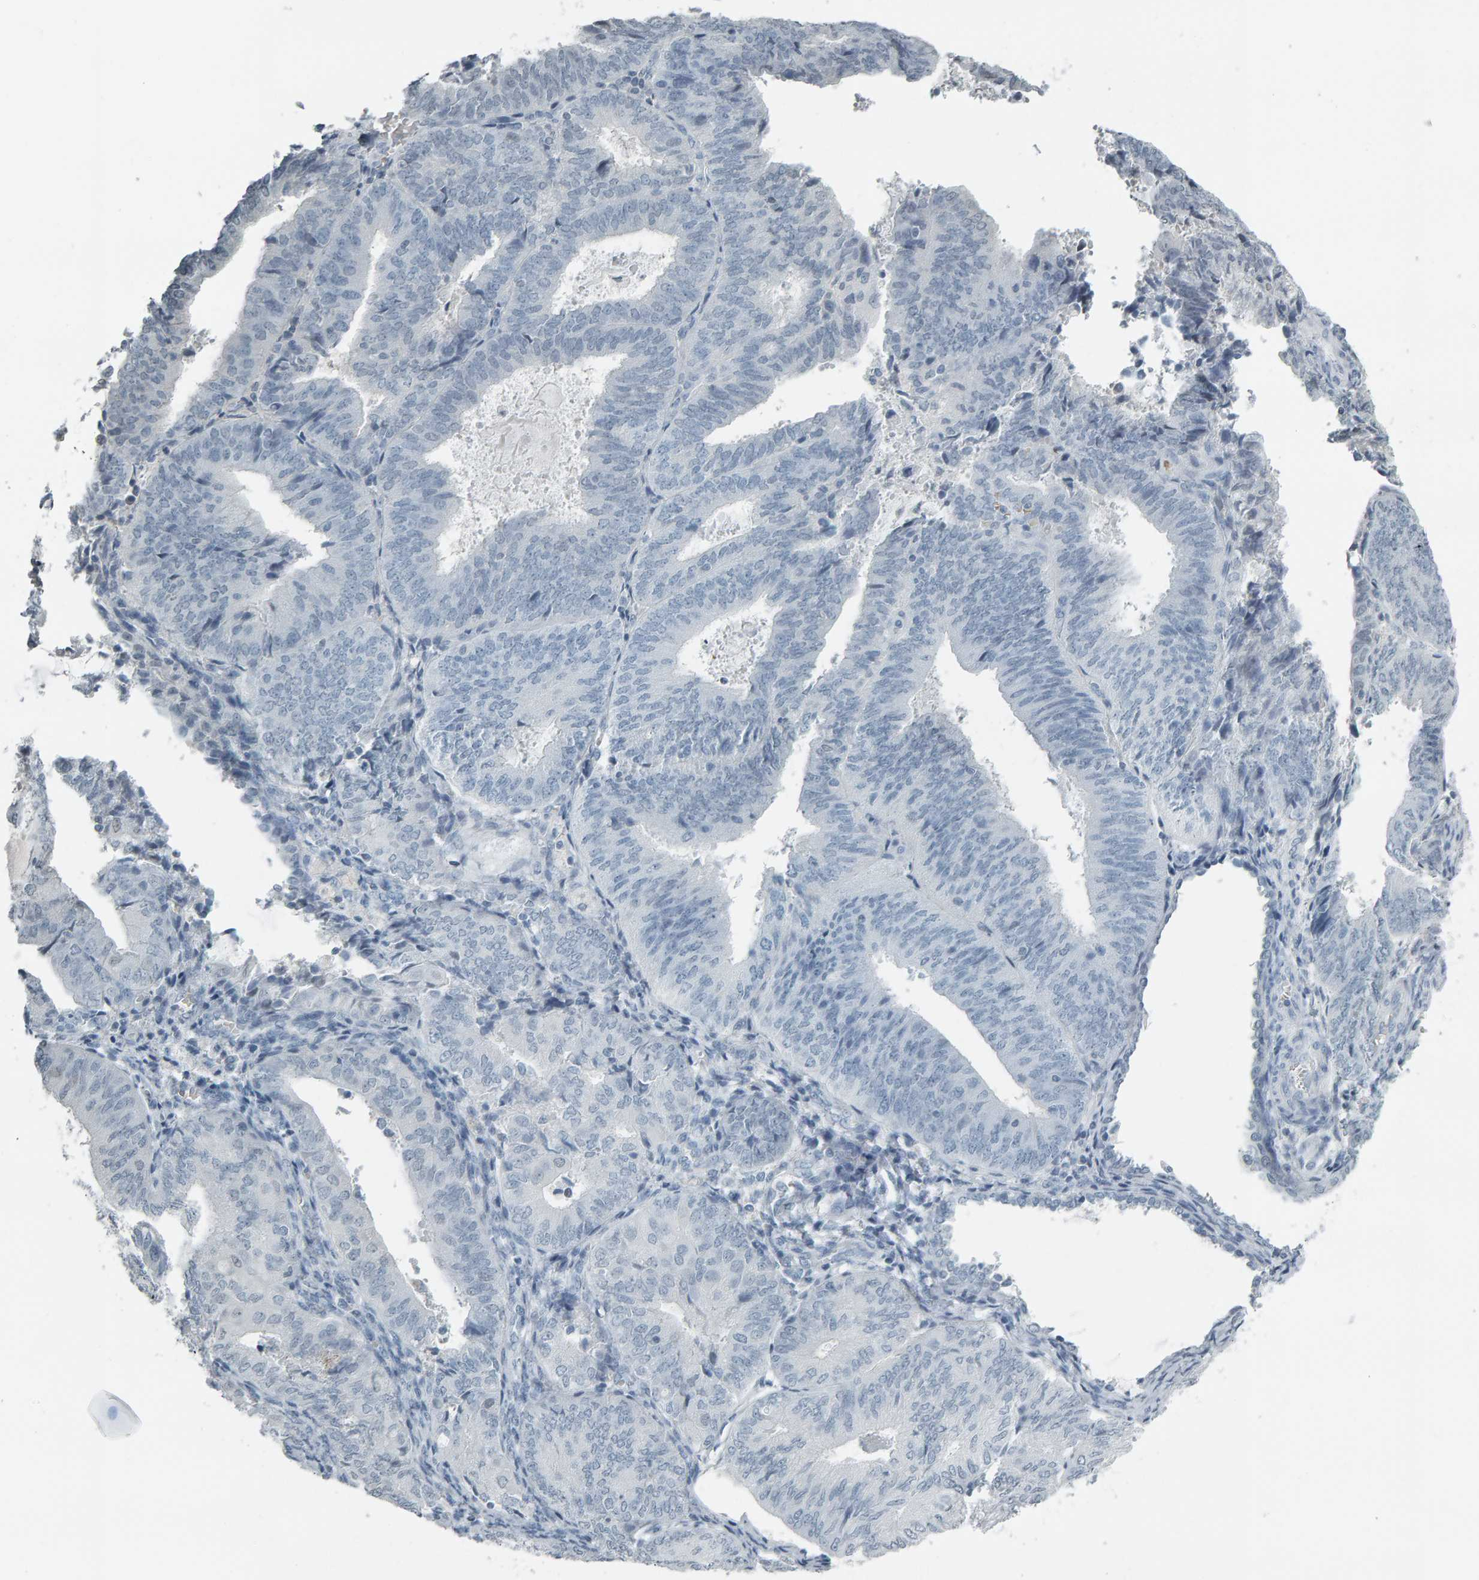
{"staining": {"intensity": "negative", "quantity": "none", "location": "none"}, "tissue": "endometrial cancer", "cell_type": "Tumor cells", "image_type": "cancer", "snomed": [{"axis": "morphology", "description": "Adenocarcinoma, NOS"}, {"axis": "topography", "description": "Endometrium"}], "caption": "Tumor cells show no significant staining in endometrial cancer.", "gene": "PYY", "patient": {"sex": "female", "age": 81}}